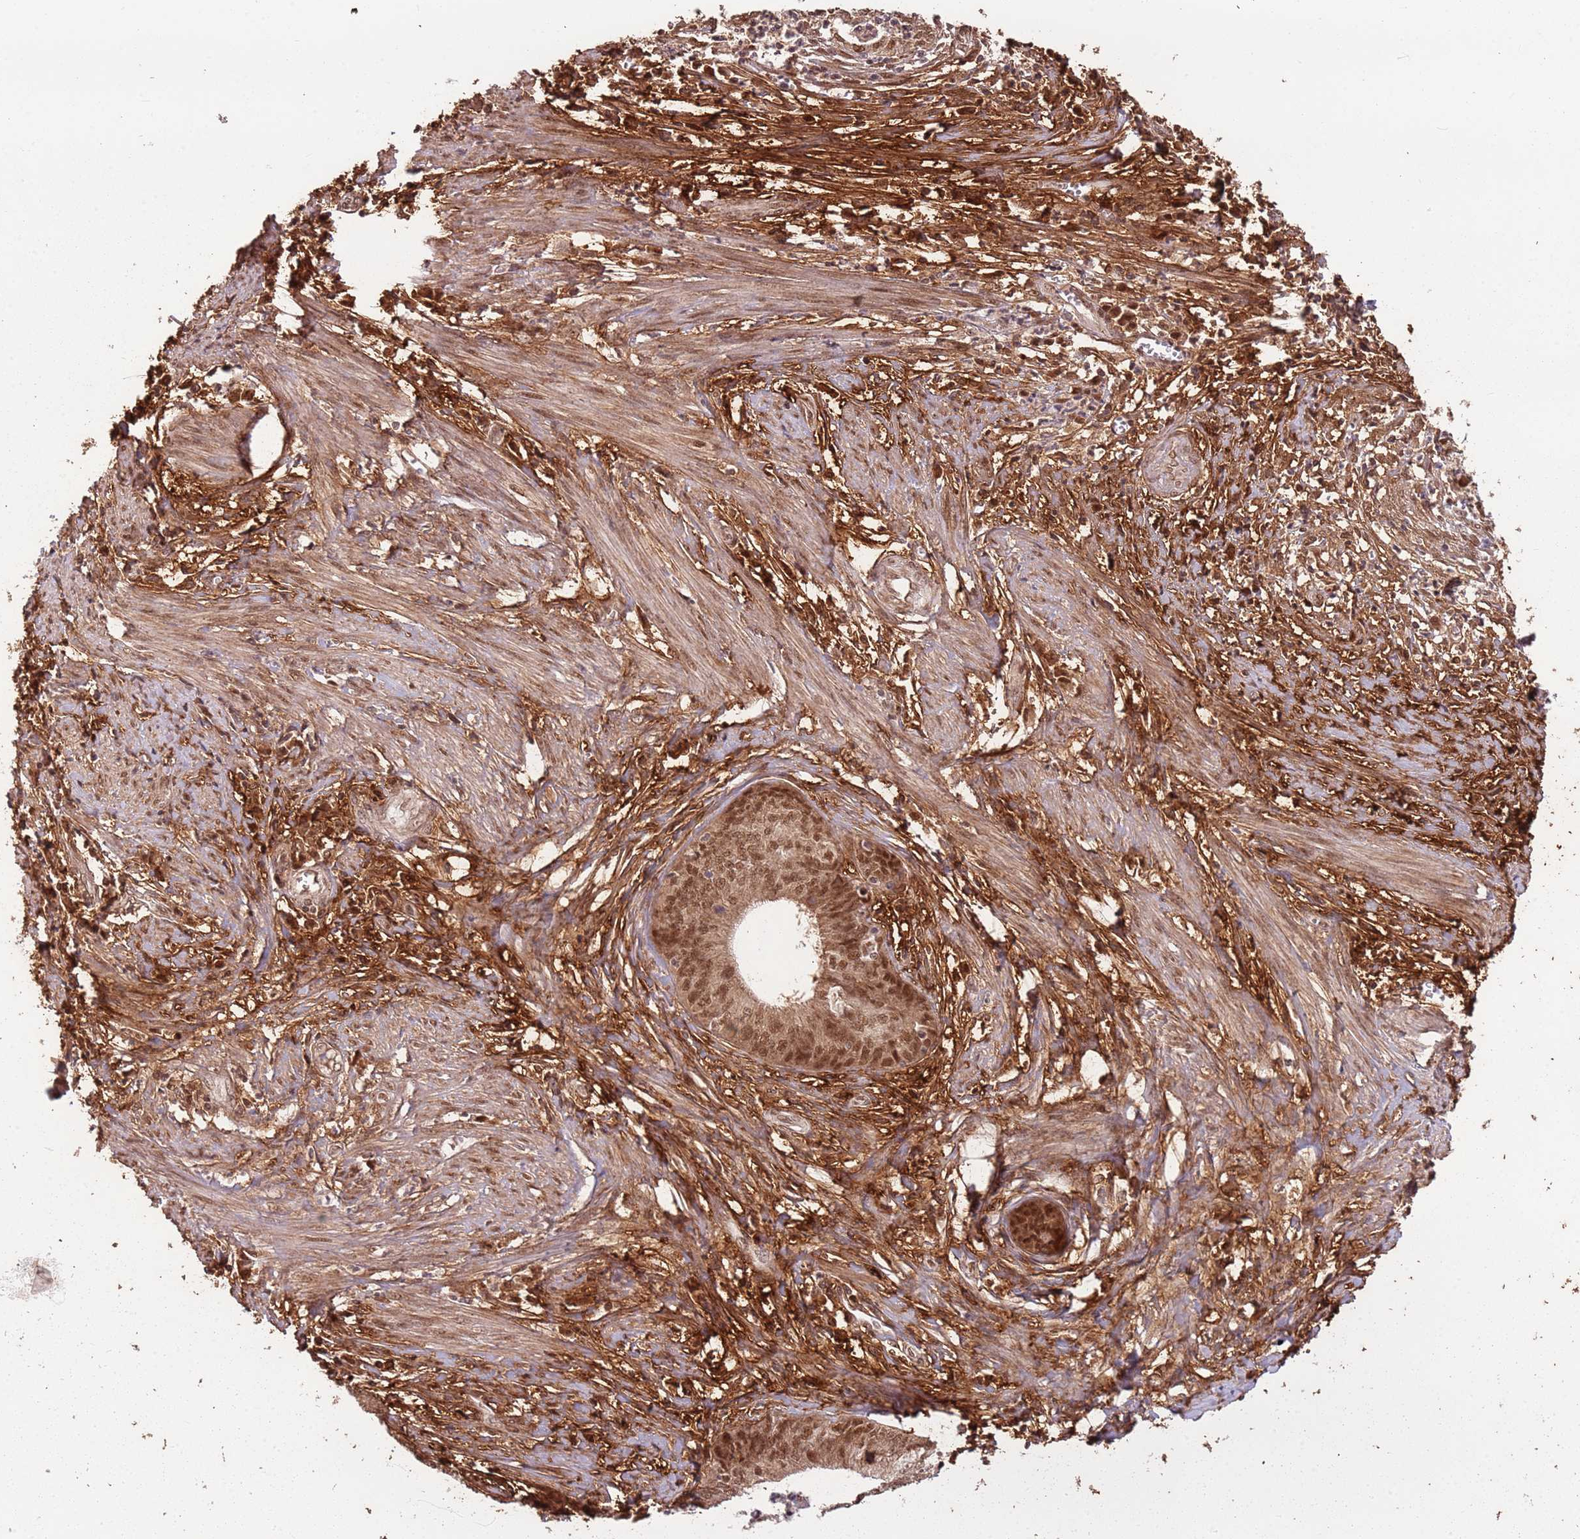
{"staining": {"intensity": "moderate", "quantity": ">75%", "location": "nuclear"}, "tissue": "endometrial cancer", "cell_type": "Tumor cells", "image_type": "cancer", "snomed": [{"axis": "morphology", "description": "Adenocarcinoma, NOS"}, {"axis": "topography", "description": "Endometrium"}], "caption": "The image exhibits a brown stain indicating the presence of a protein in the nuclear of tumor cells in adenocarcinoma (endometrial).", "gene": "POLR3H", "patient": {"sex": "female", "age": 68}}